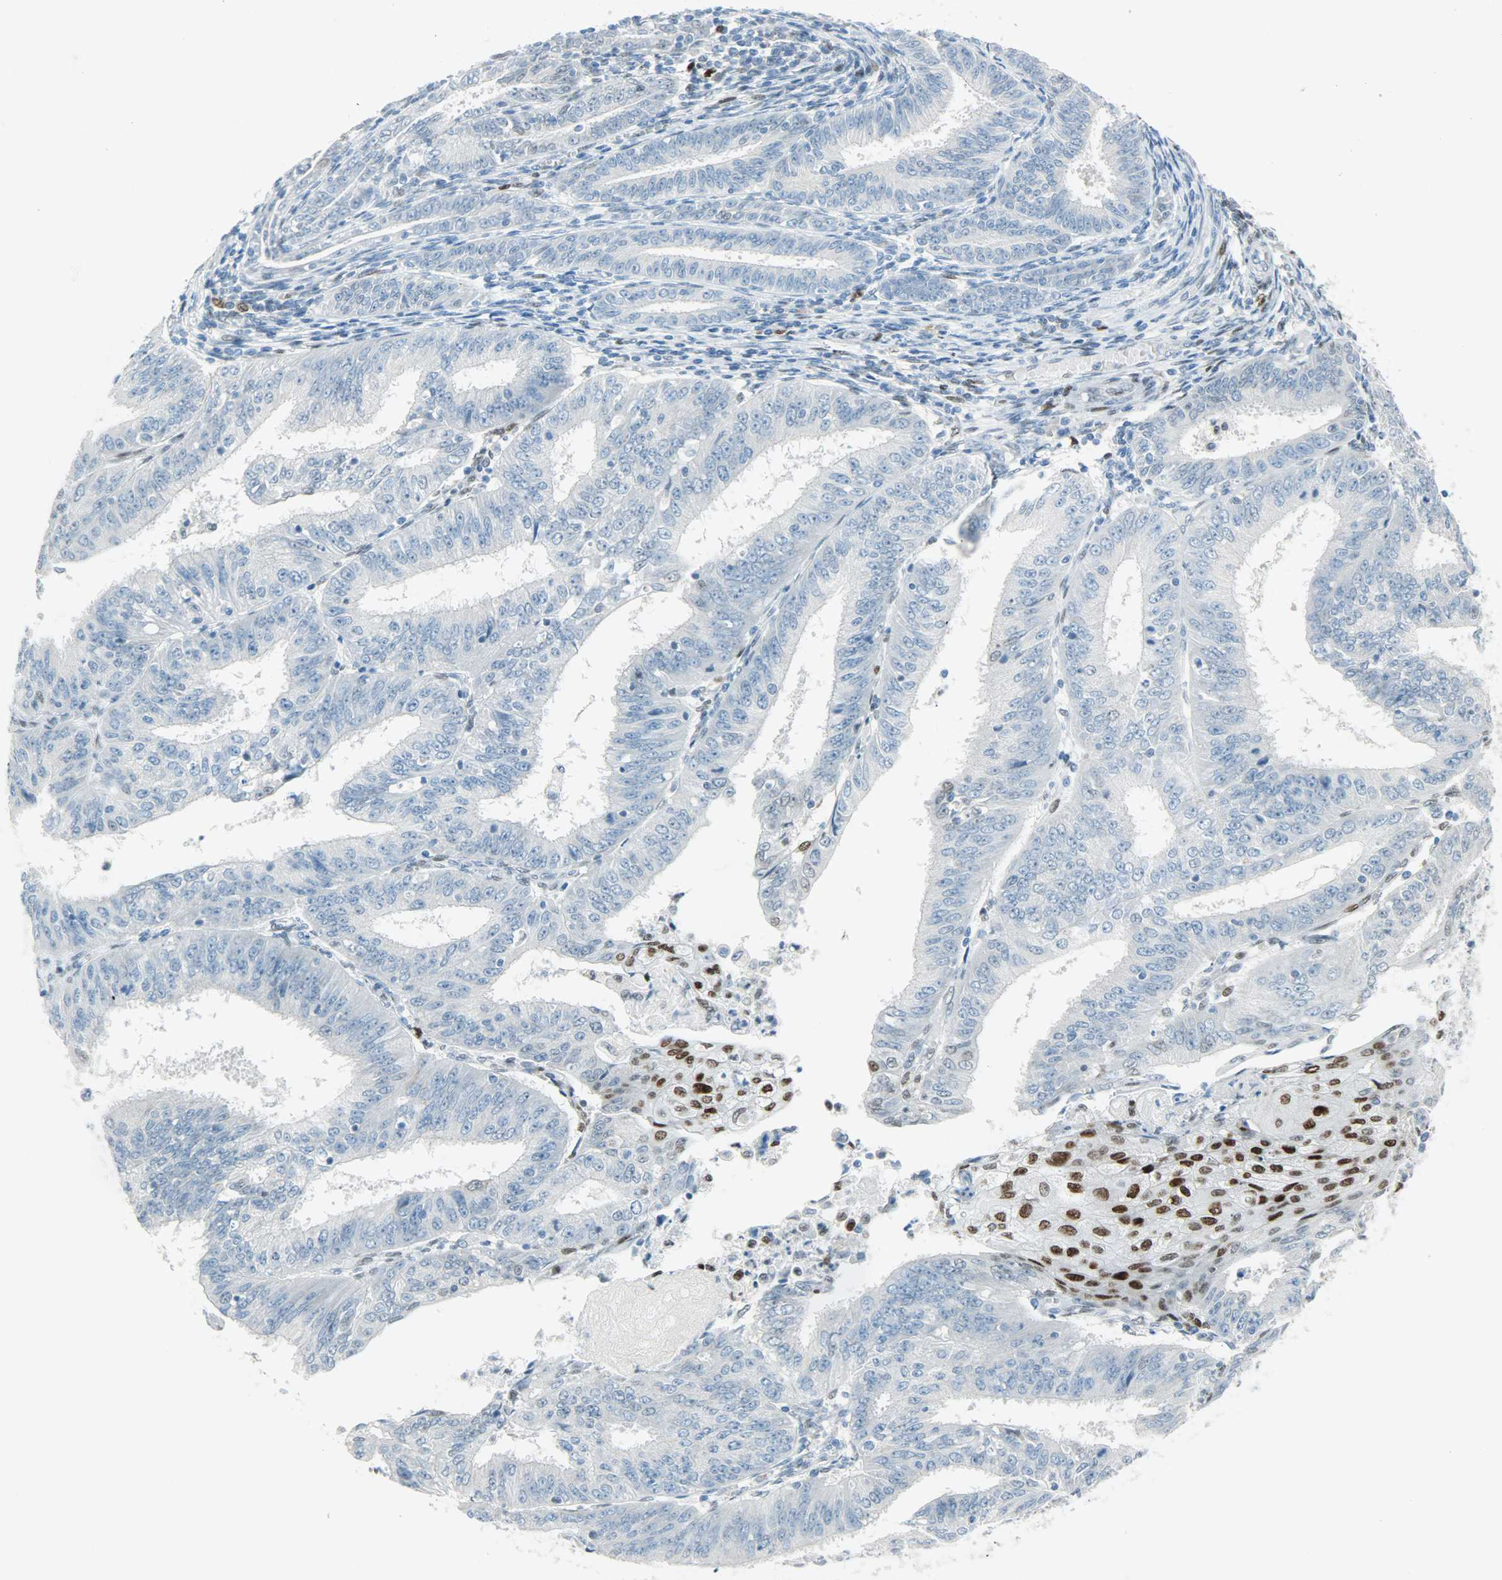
{"staining": {"intensity": "negative", "quantity": "none", "location": "none"}, "tissue": "endometrial cancer", "cell_type": "Tumor cells", "image_type": "cancer", "snomed": [{"axis": "morphology", "description": "Adenocarcinoma, NOS"}, {"axis": "topography", "description": "Endometrium"}], "caption": "Immunohistochemistry of endometrial adenocarcinoma shows no positivity in tumor cells.", "gene": "JUNB", "patient": {"sex": "female", "age": 42}}